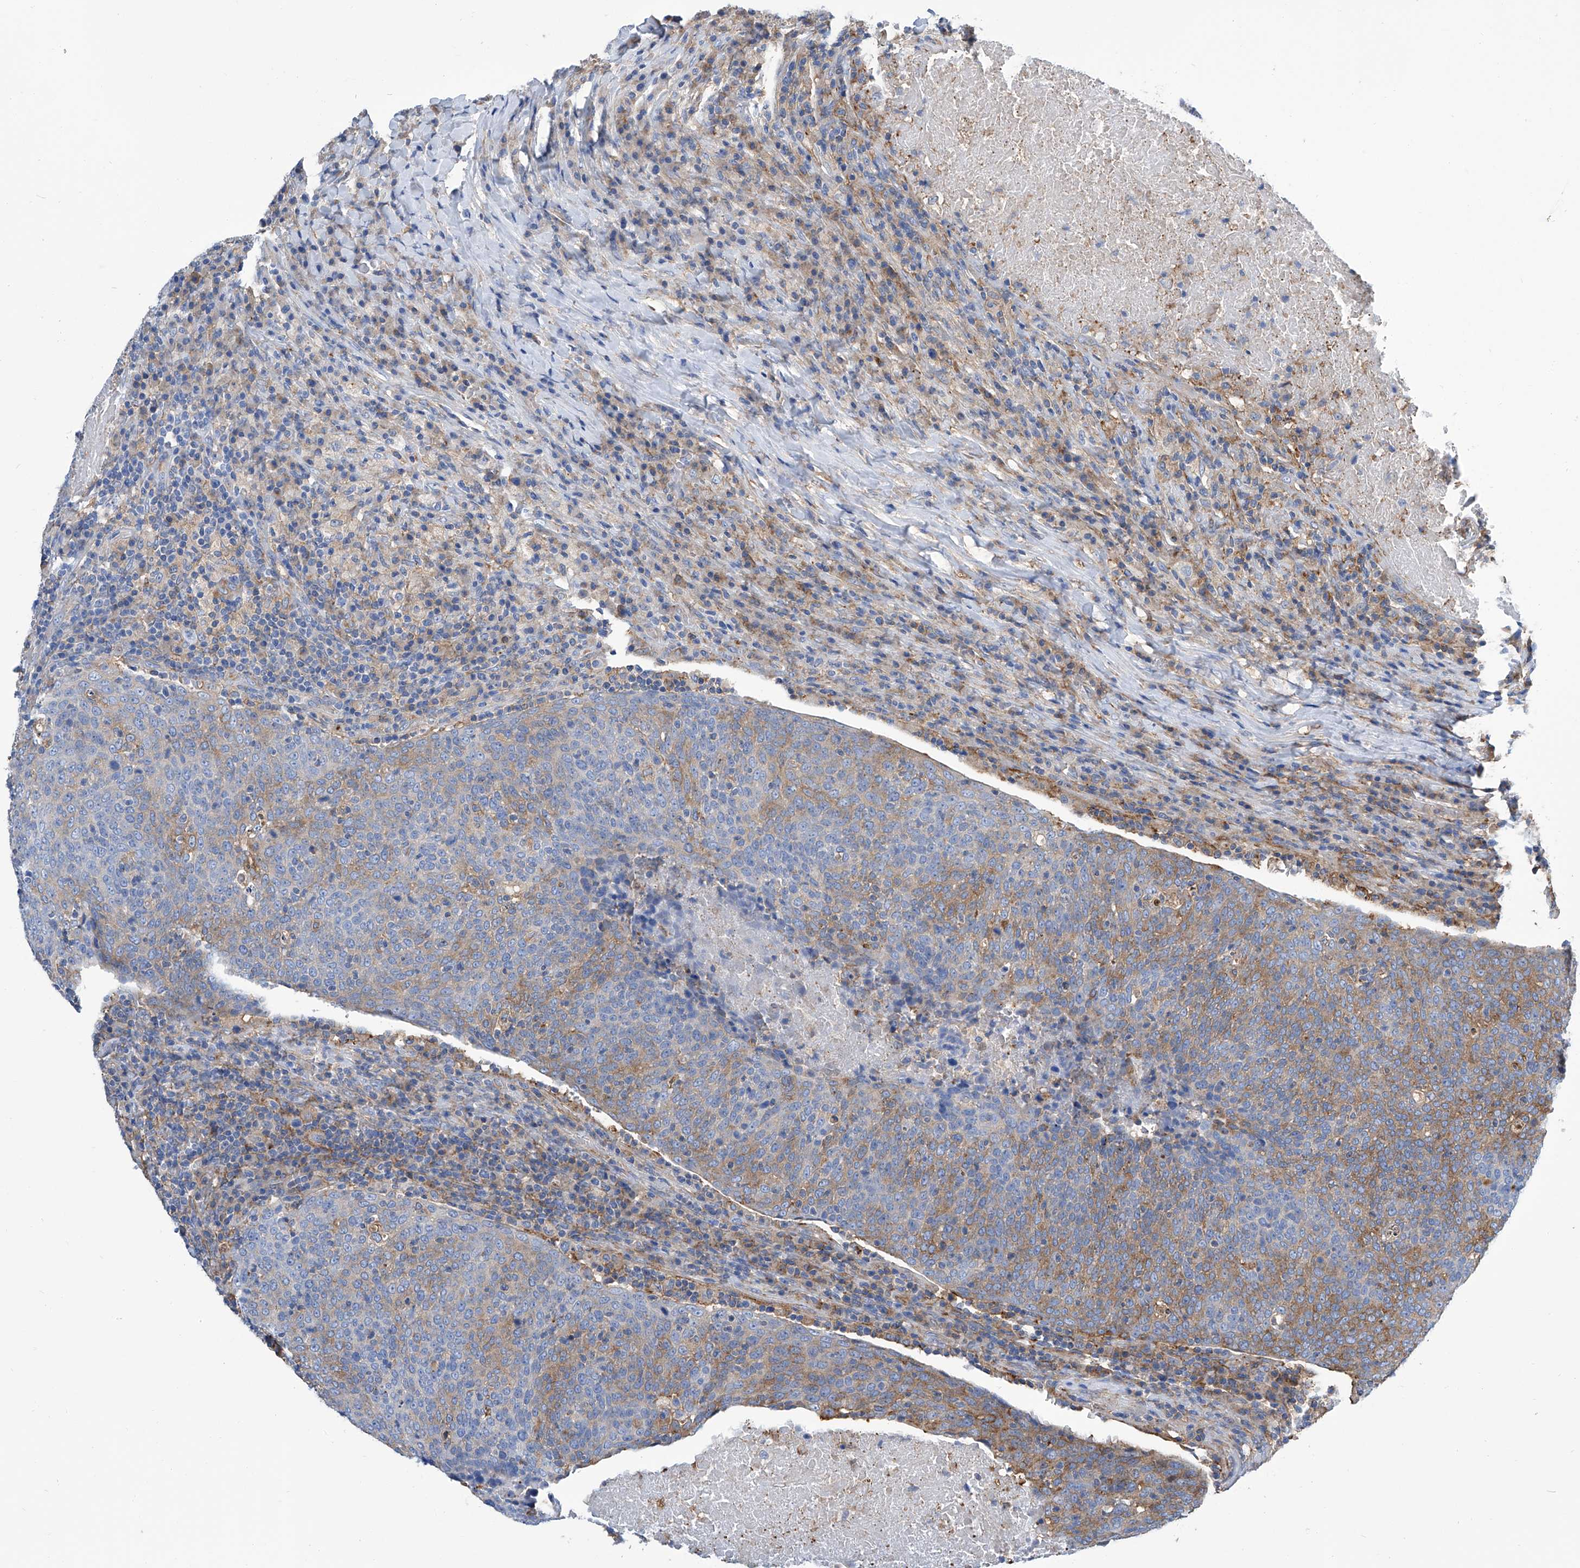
{"staining": {"intensity": "moderate", "quantity": "<25%", "location": "cytoplasmic/membranous"}, "tissue": "head and neck cancer", "cell_type": "Tumor cells", "image_type": "cancer", "snomed": [{"axis": "morphology", "description": "Squamous cell carcinoma, NOS"}, {"axis": "morphology", "description": "Squamous cell carcinoma, metastatic, NOS"}, {"axis": "topography", "description": "Lymph node"}, {"axis": "topography", "description": "Head-Neck"}], "caption": "Immunohistochemical staining of head and neck cancer reveals moderate cytoplasmic/membranous protein staining in approximately <25% of tumor cells.", "gene": "GPT", "patient": {"sex": "male", "age": 62}}